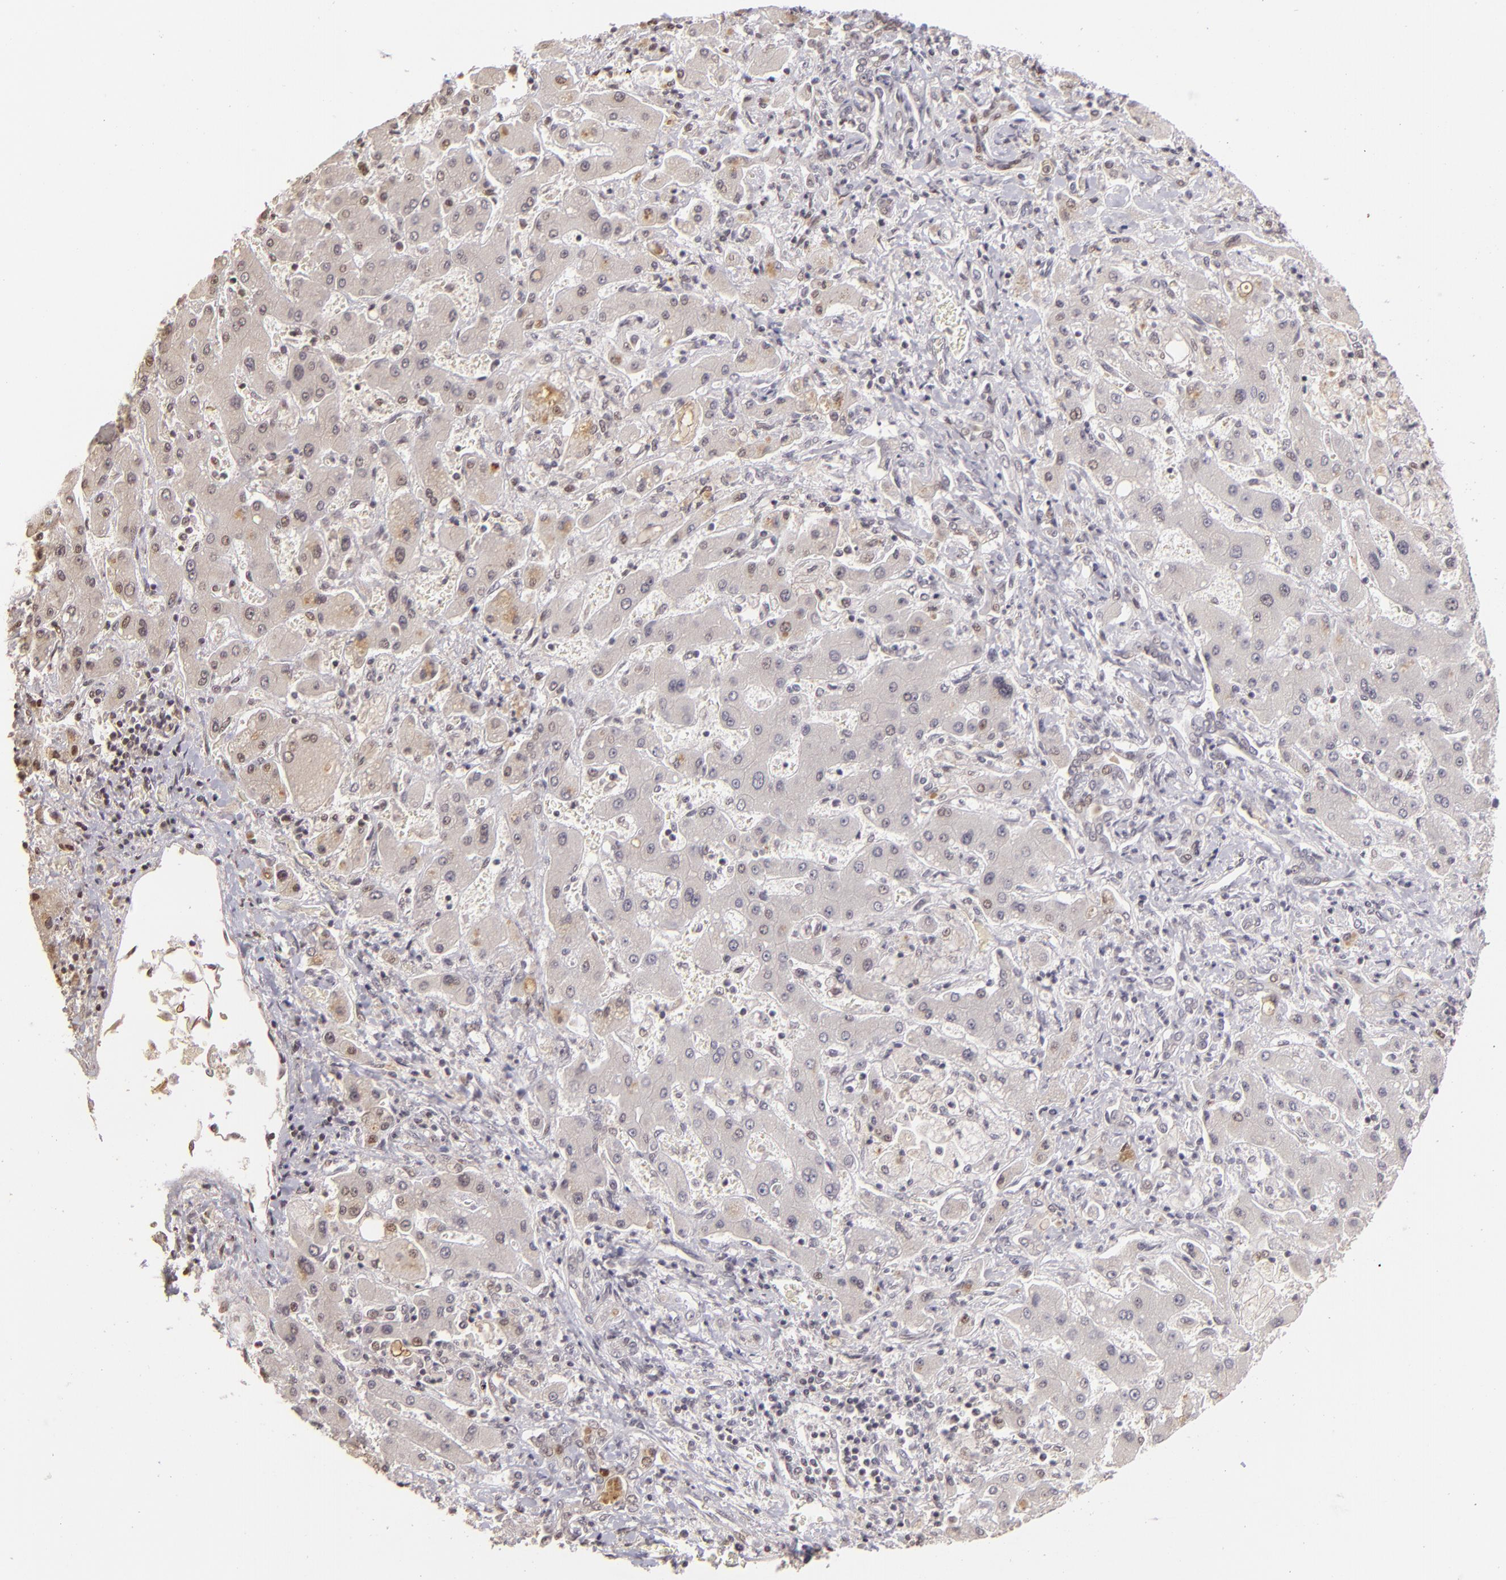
{"staining": {"intensity": "weak", "quantity": "<25%", "location": "nuclear"}, "tissue": "liver cancer", "cell_type": "Tumor cells", "image_type": "cancer", "snomed": [{"axis": "morphology", "description": "Cholangiocarcinoma"}, {"axis": "topography", "description": "Liver"}], "caption": "There is no significant positivity in tumor cells of liver cancer (cholangiocarcinoma).", "gene": "RARB", "patient": {"sex": "male", "age": 50}}